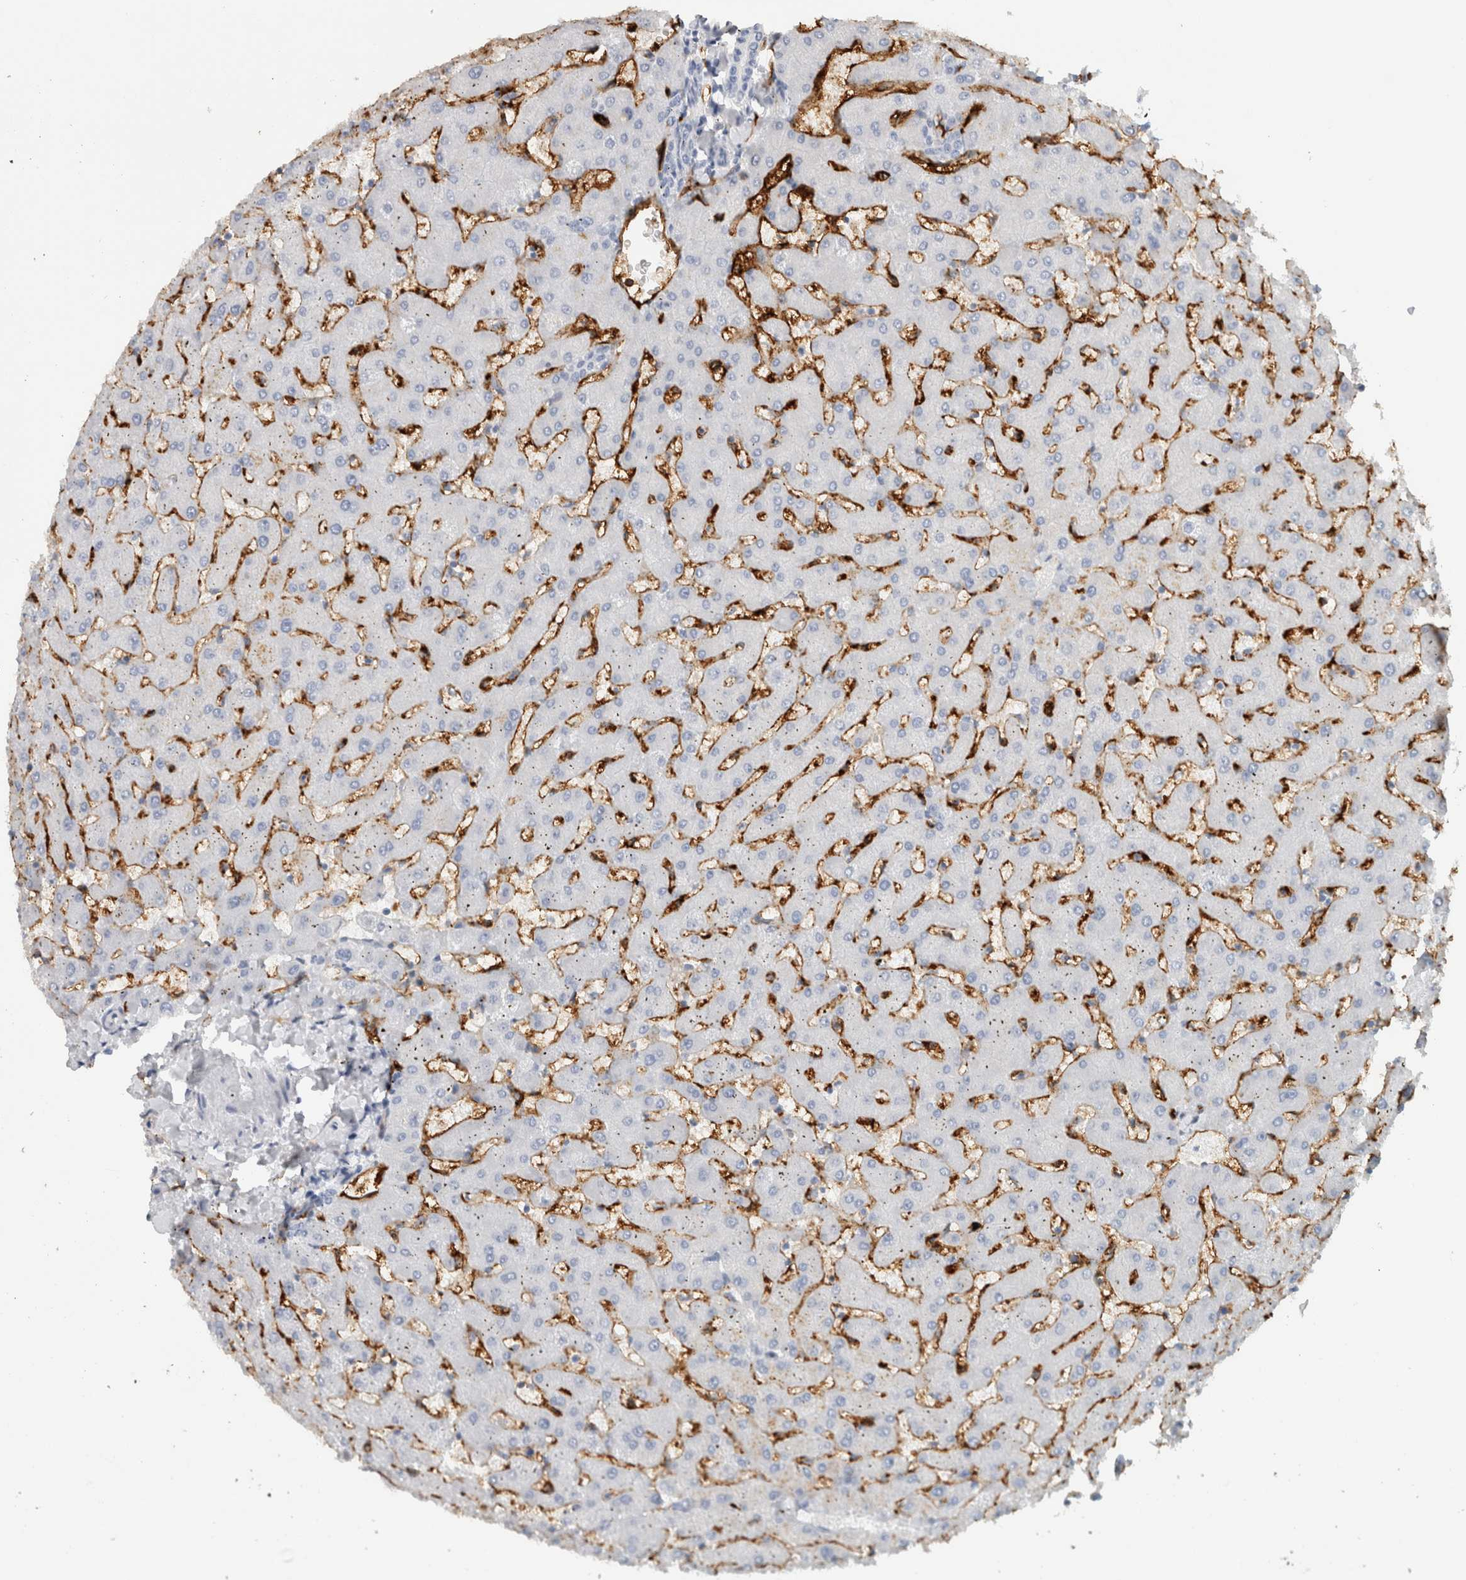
{"staining": {"intensity": "negative", "quantity": "none", "location": "none"}, "tissue": "liver", "cell_type": "Cholangiocytes", "image_type": "normal", "snomed": [{"axis": "morphology", "description": "Normal tissue, NOS"}, {"axis": "topography", "description": "Liver"}], "caption": "The immunohistochemistry image has no significant expression in cholangiocytes of liver. (DAB immunohistochemistry (IHC) visualized using brightfield microscopy, high magnification).", "gene": "CD36", "patient": {"sex": "female", "age": 63}}